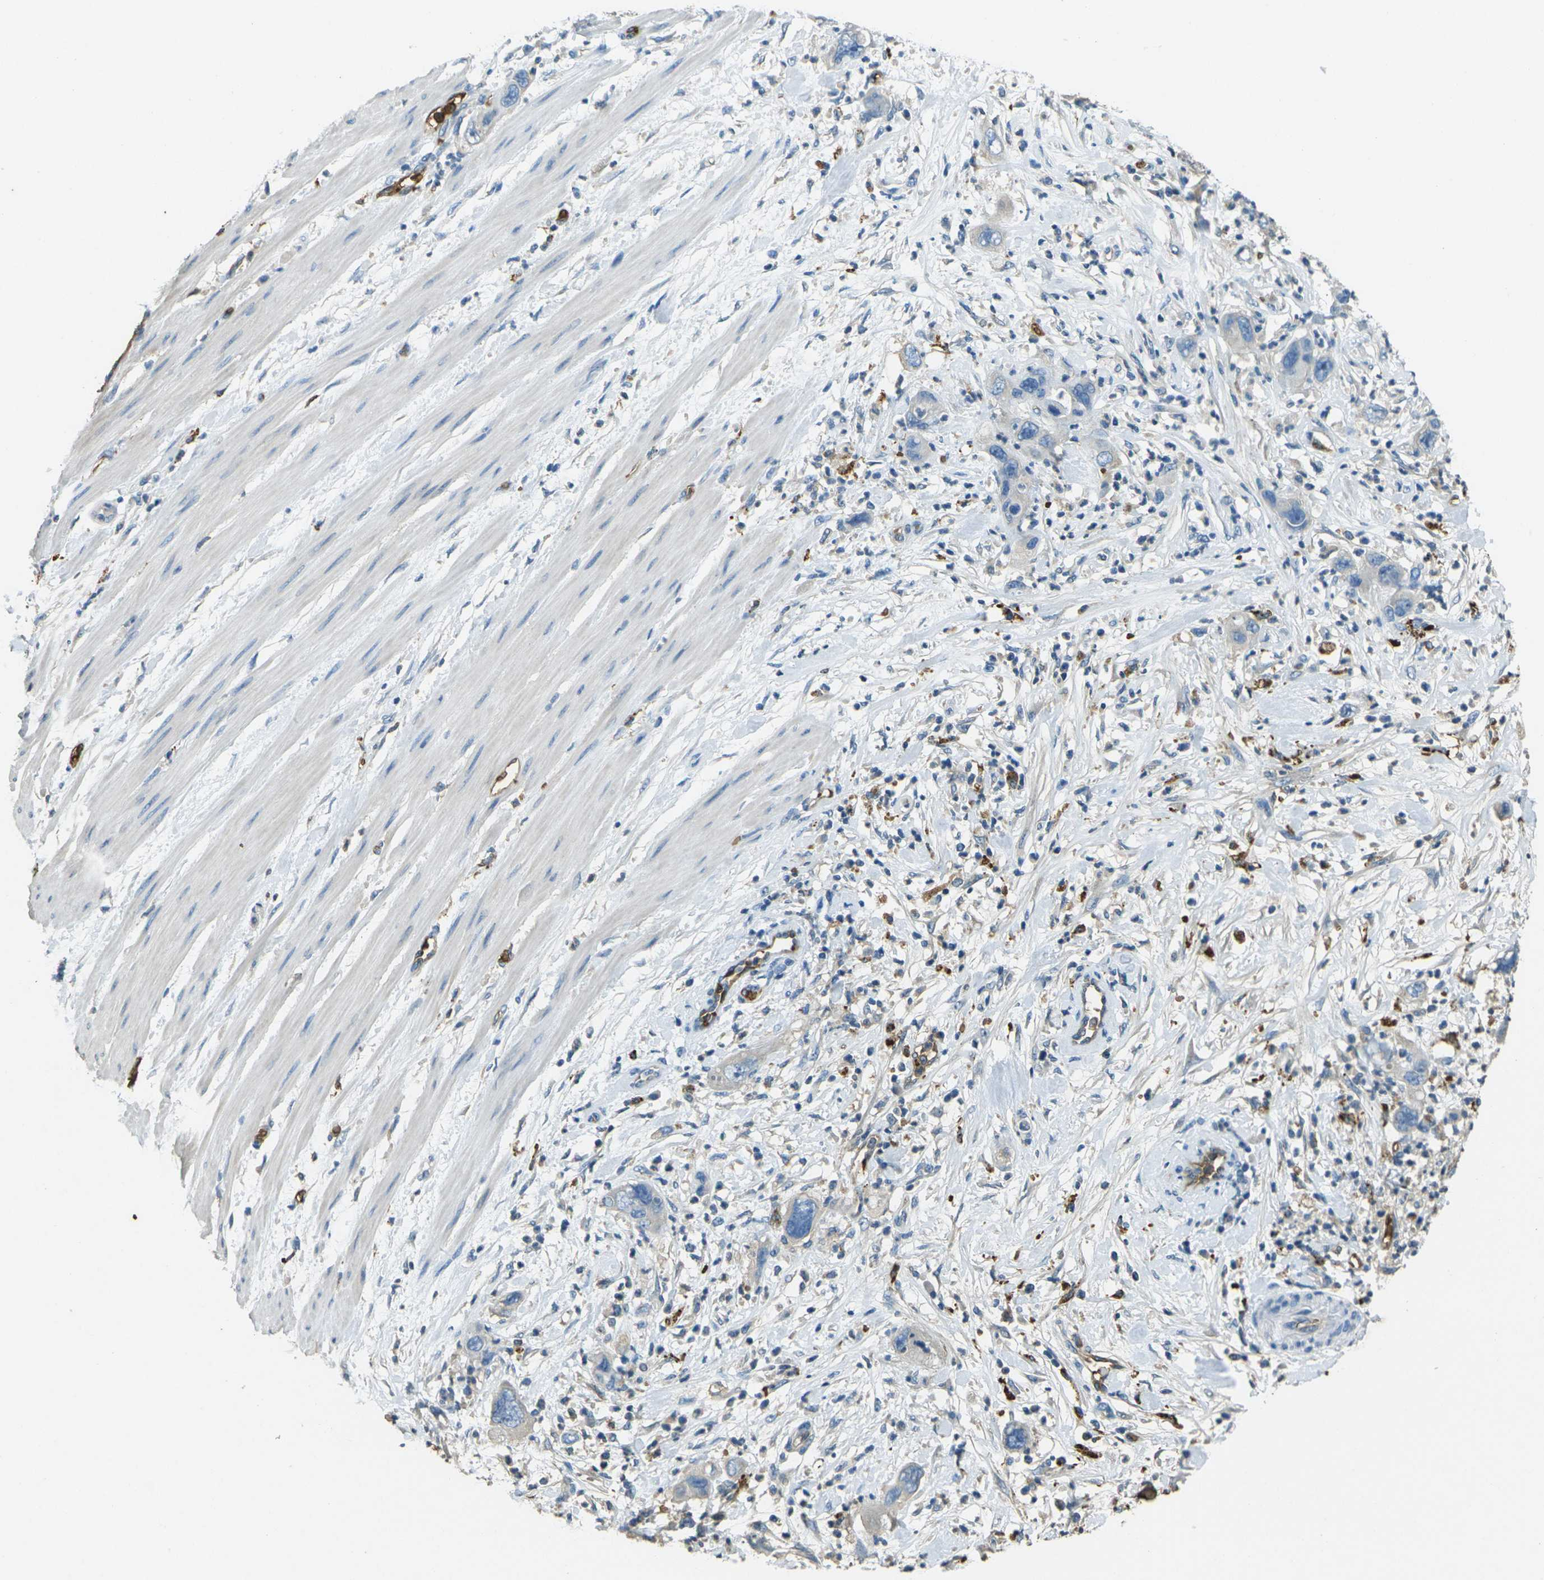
{"staining": {"intensity": "negative", "quantity": "none", "location": "none"}, "tissue": "pancreatic cancer", "cell_type": "Tumor cells", "image_type": "cancer", "snomed": [{"axis": "morphology", "description": "Adenocarcinoma, NOS"}, {"axis": "topography", "description": "Pancreas"}], "caption": "This is an immunohistochemistry micrograph of human pancreatic cancer. There is no expression in tumor cells.", "gene": "HBB", "patient": {"sex": "female", "age": 71}}